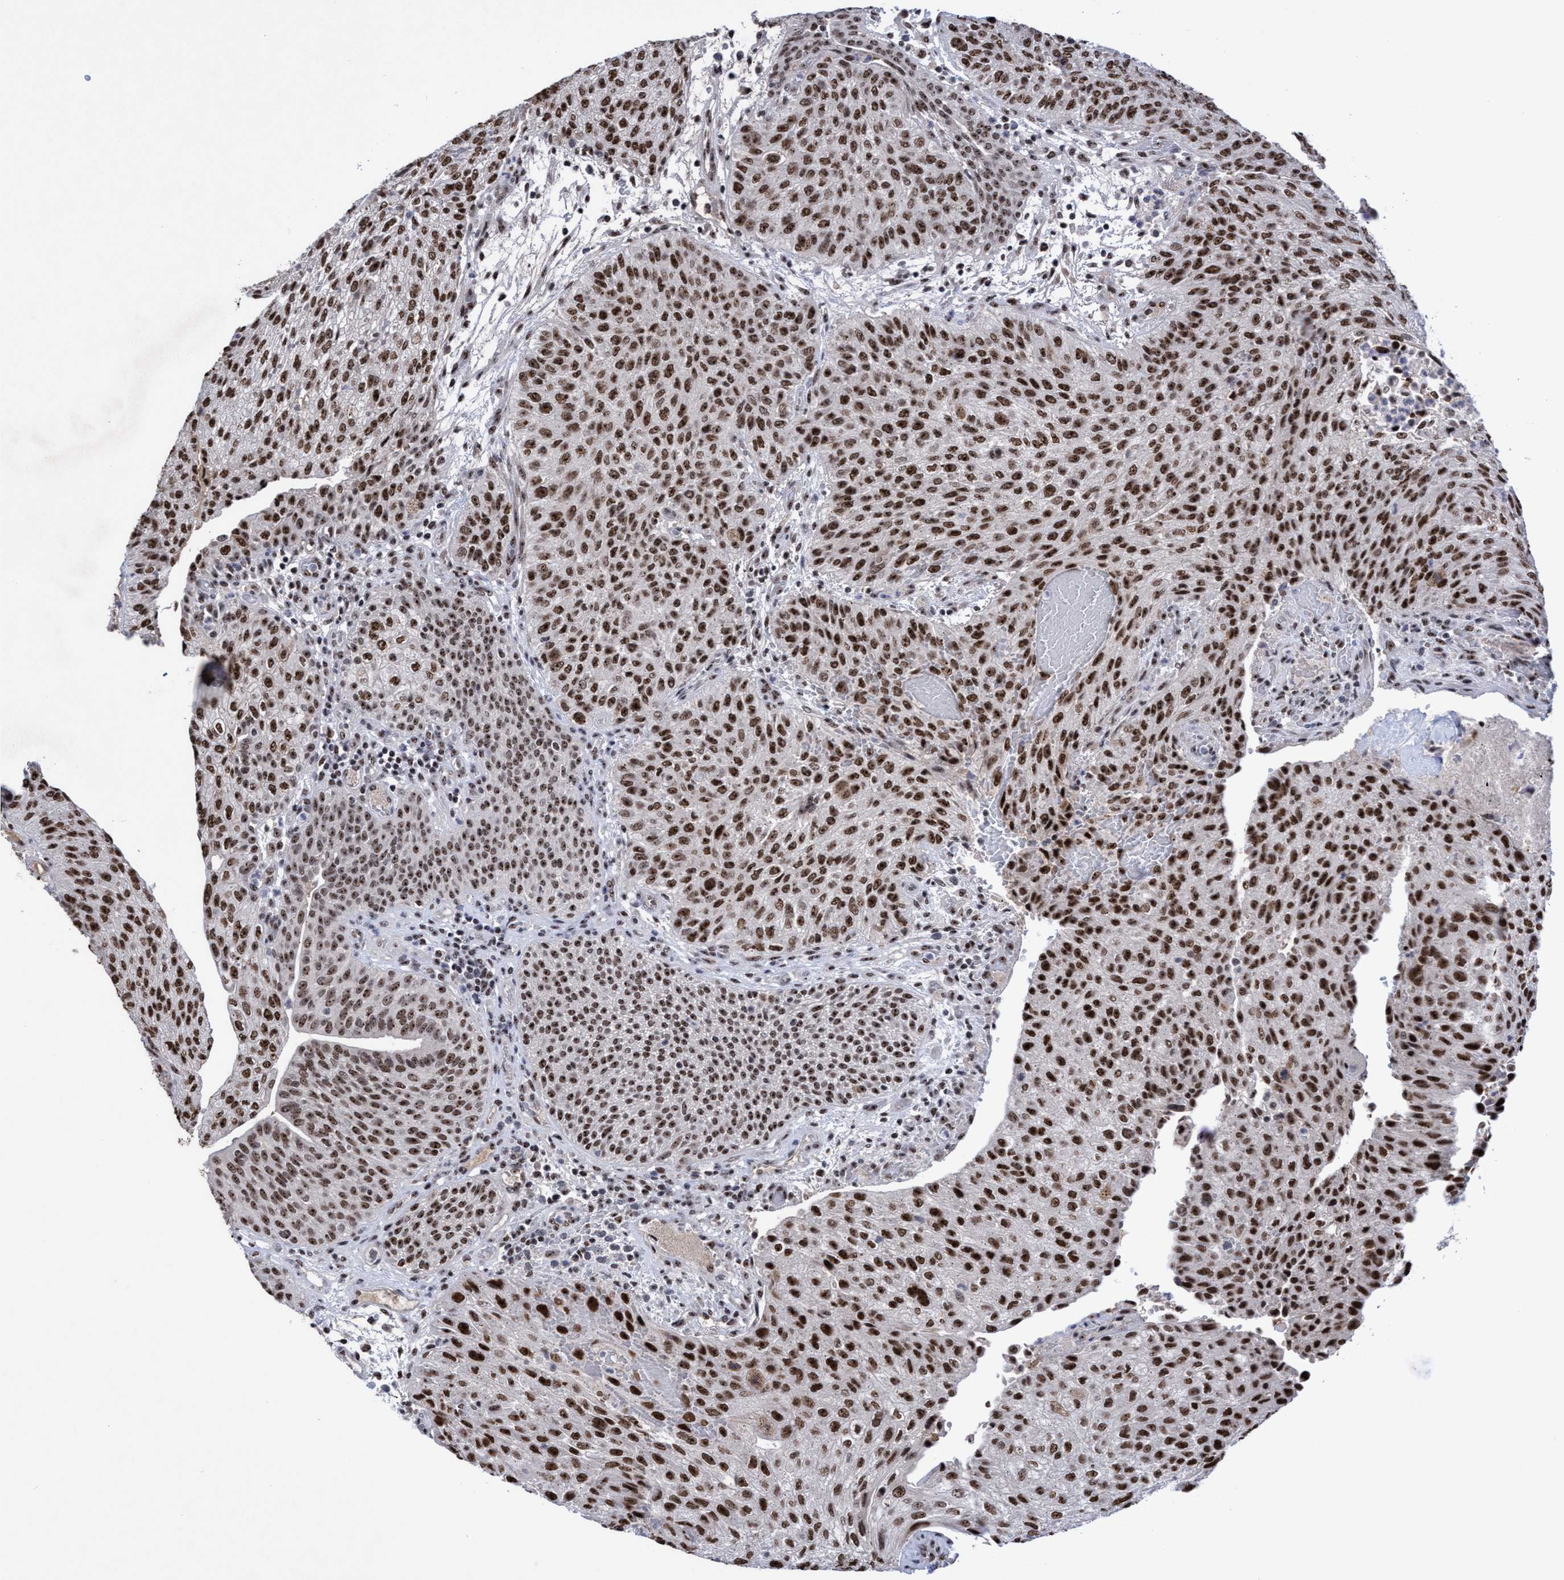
{"staining": {"intensity": "strong", "quantity": ">75%", "location": "nuclear"}, "tissue": "urothelial cancer", "cell_type": "Tumor cells", "image_type": "cancer", "snomed": [{"axis": "morphology", "description": "Urothelial carcinoma, Low grade"}, {"axis": "morphology", "description": "Urothelial carcinoma, High grade"}, {"axis": "topography", "description": "Urinary bladder"}], "caption": "IHC staining of low-grade urothelial carcinoma, which displays high levels of strong nuclear staining in about >75% of tumor cells indicating strong nuclear protein staining. The staining was performed using DAB (3,3'-diaminobenzidine) (brown) for protein detection and nuclei were counterstained in hematoxylin (blue).", "gene": "EFCAB10", "patient": {"sex": "male", "age": 35}}